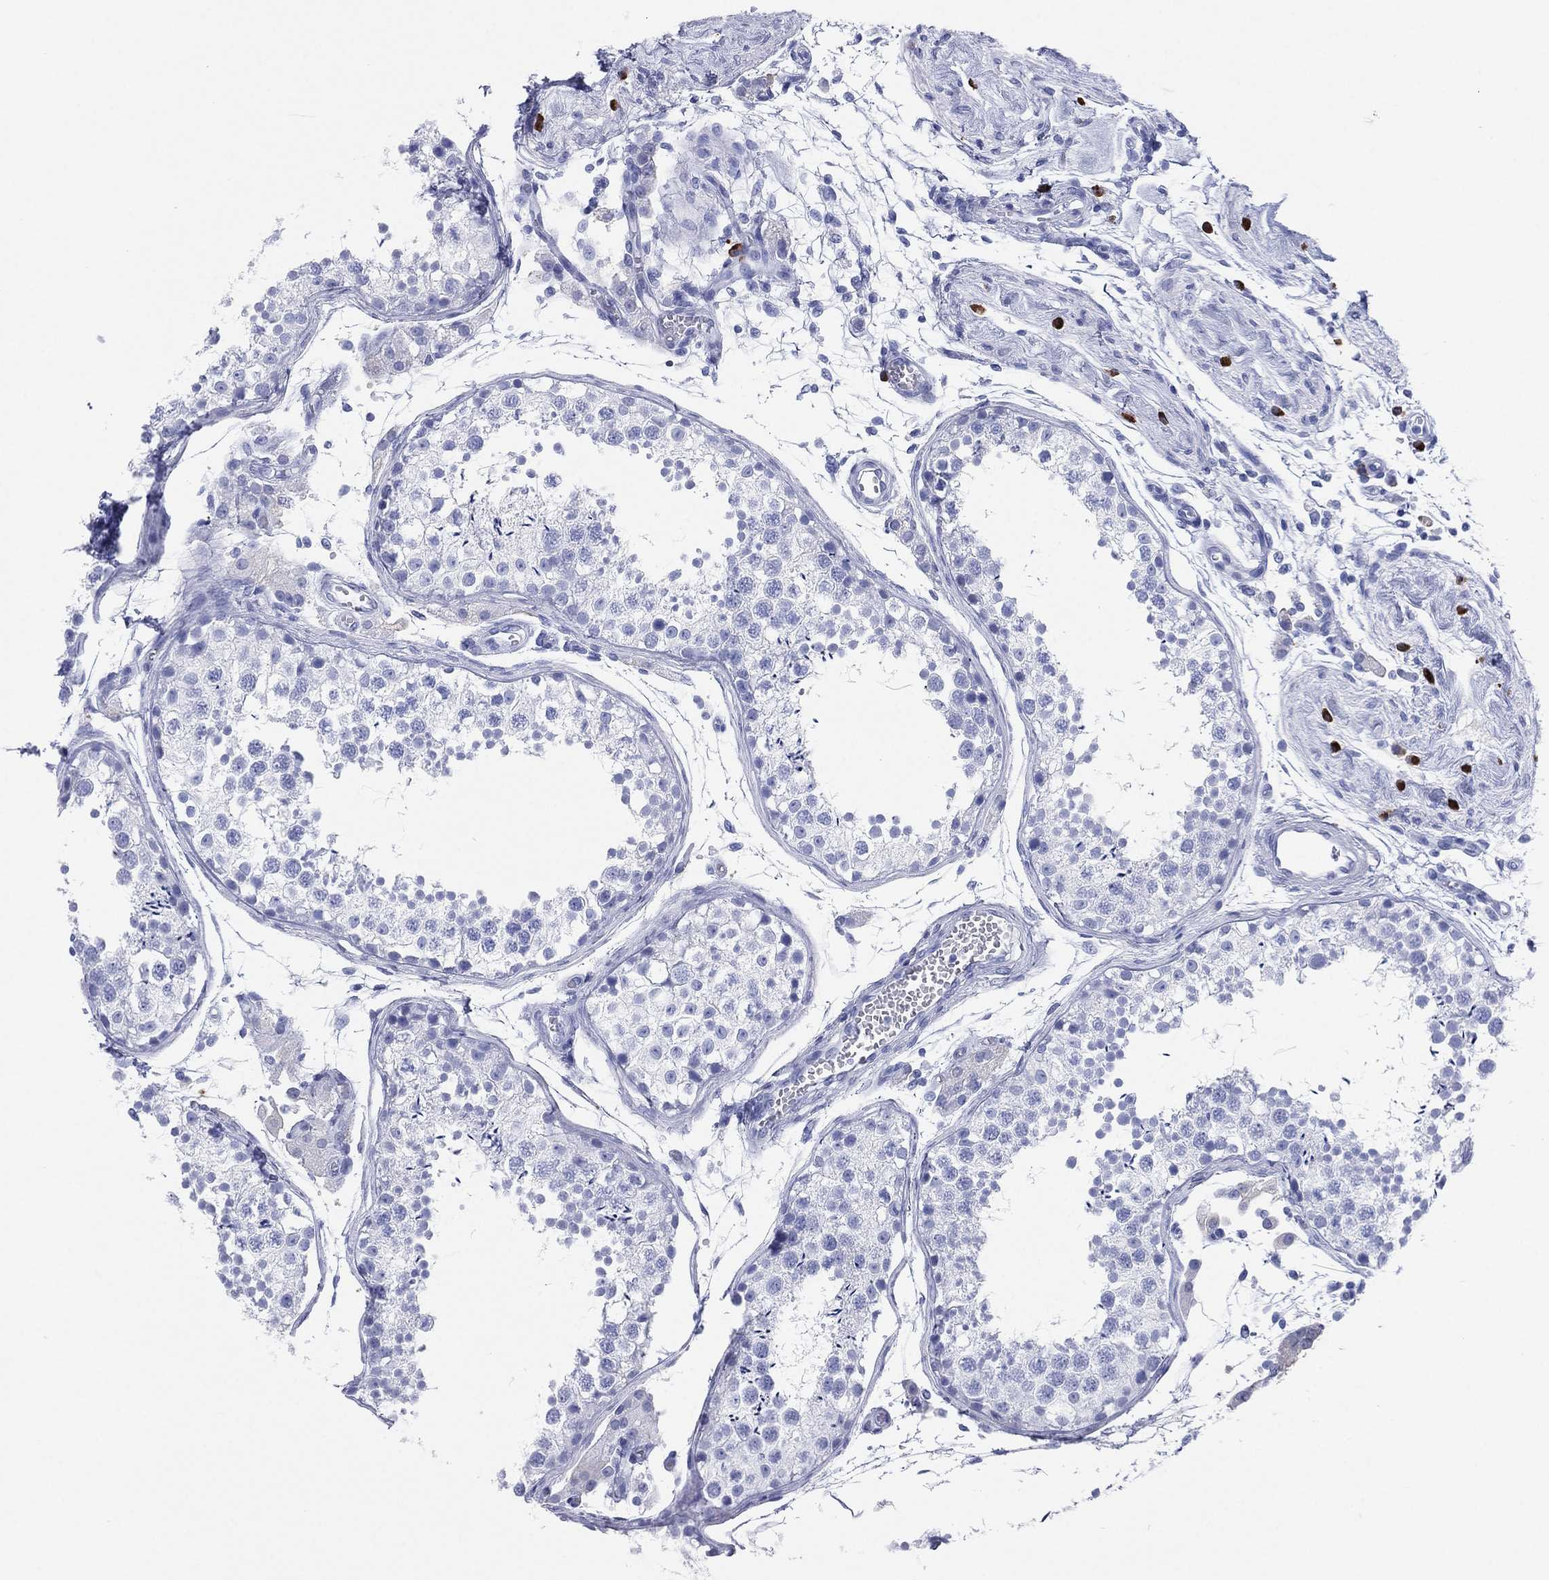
{"staining": {"intensity": "negative", "quantity": "none", "location": "none"}, "tissue": "testis", "cell_type": "Cells in seminiferous ducts", "image_type": "normal", "snomed": [{"axis": "morphology", "description": "Normal tissue, NOS"}, {"axis": "topography", "description": "Testis"}], "caption": "This is an immunohistochemistry (IHC) photomicrograph of normal testis. There is no positivity in cells in seminiferous ducts.", "gene": "CD79A", "patient": {"sex": "male", "age": 29}}